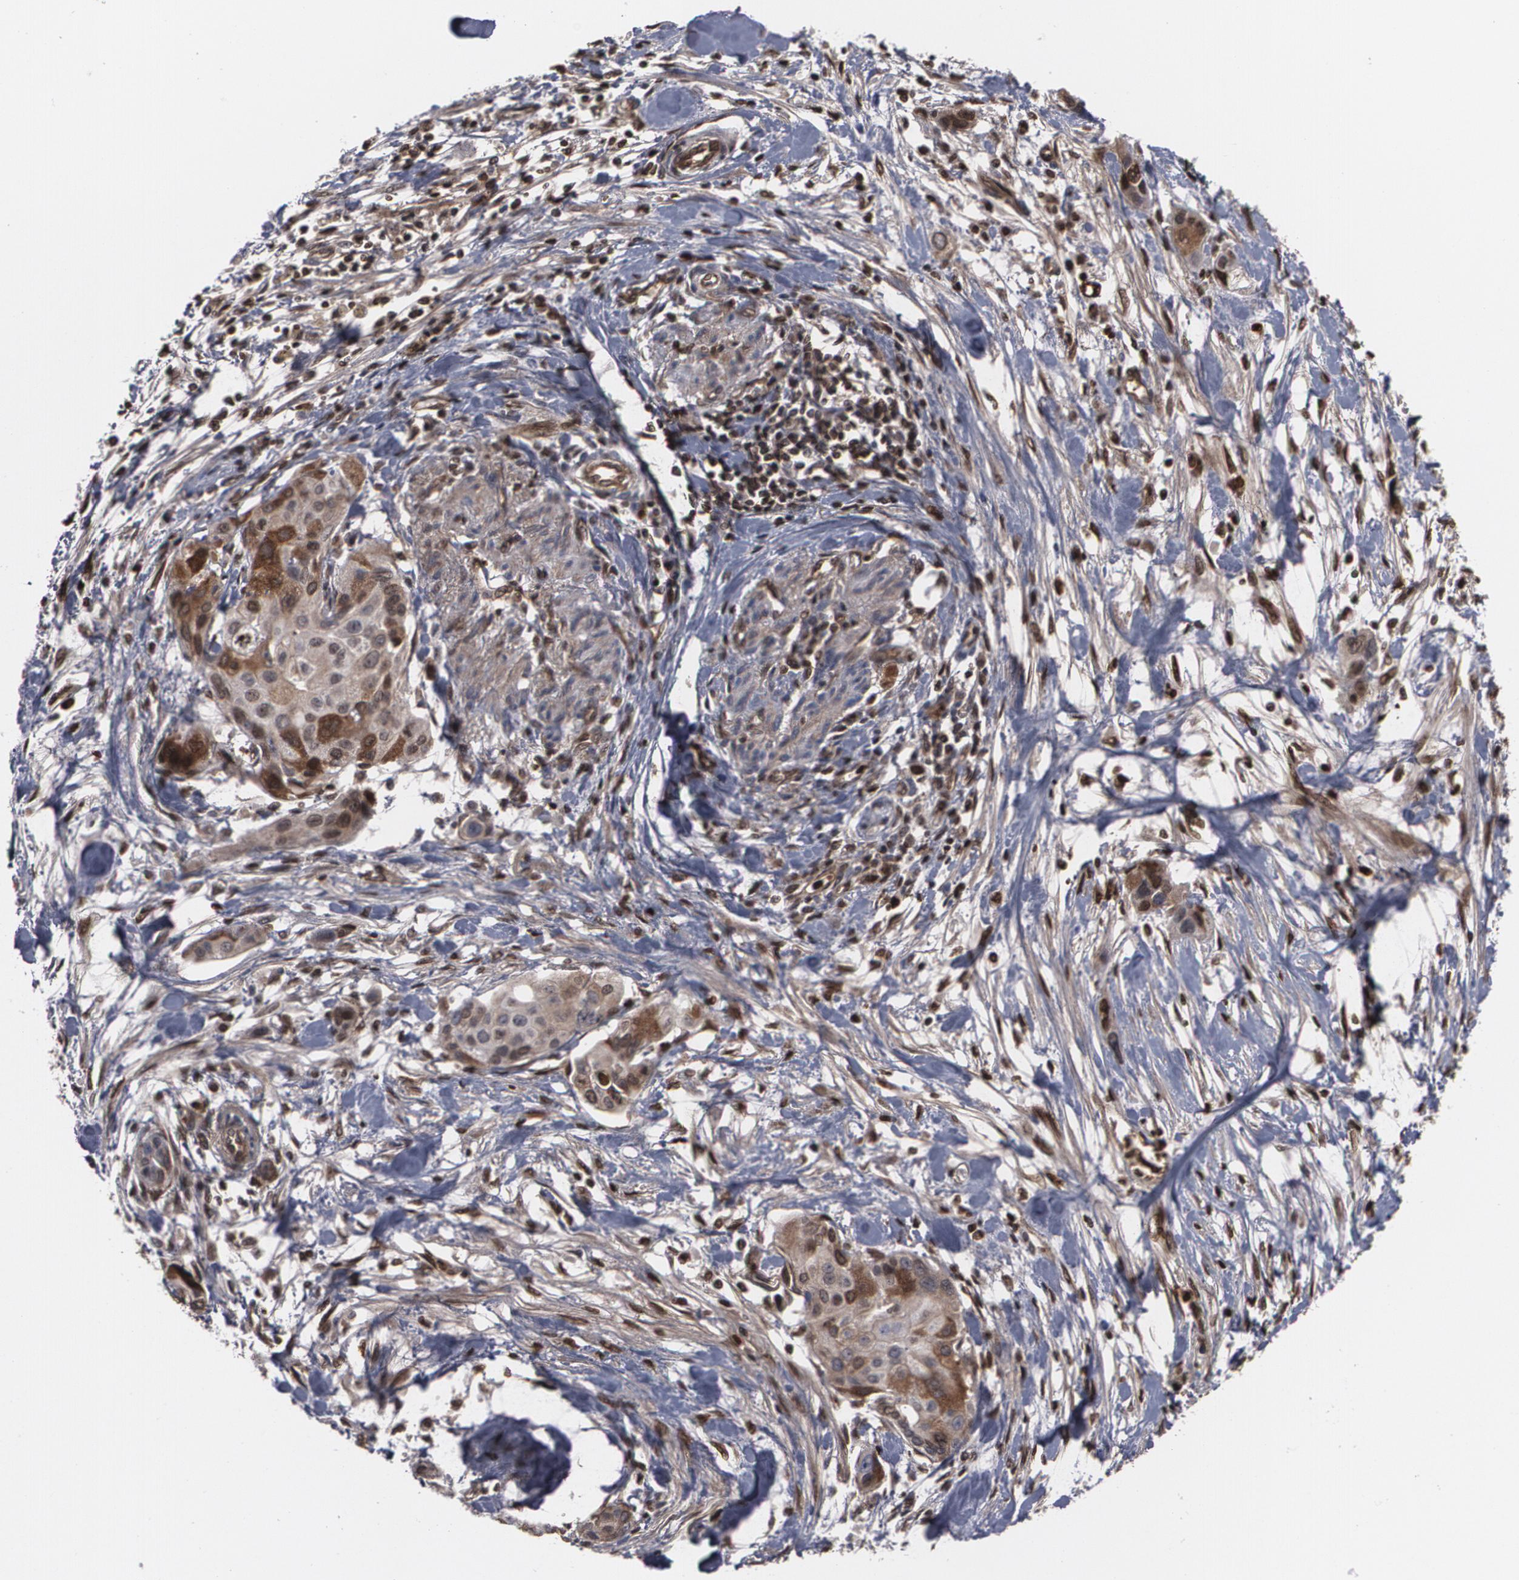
{"staining": {"intensity": "moderate", "quantity": "<25%", "location": "cytoplasmic/membranous"}, "tissue": "pancreatic cancer", "cell_type": "Tumor cells", "image_type": "cancer", "snomed": [{"axis": "morphology", "description": "Adenocarcinoma, NOS"}, {"axis": "topography", "description": "Pancreas"}], "caption": "Immunohistochemistry (DAB (3,3'-diaminobenzidine)) staining of human pancreatic cancer shows moderate cytoplasmic/membranous protein positivity in about <25% of tumor cells.", "gene": "LRG1", "patient": {"sex": "female", "age": 60}}